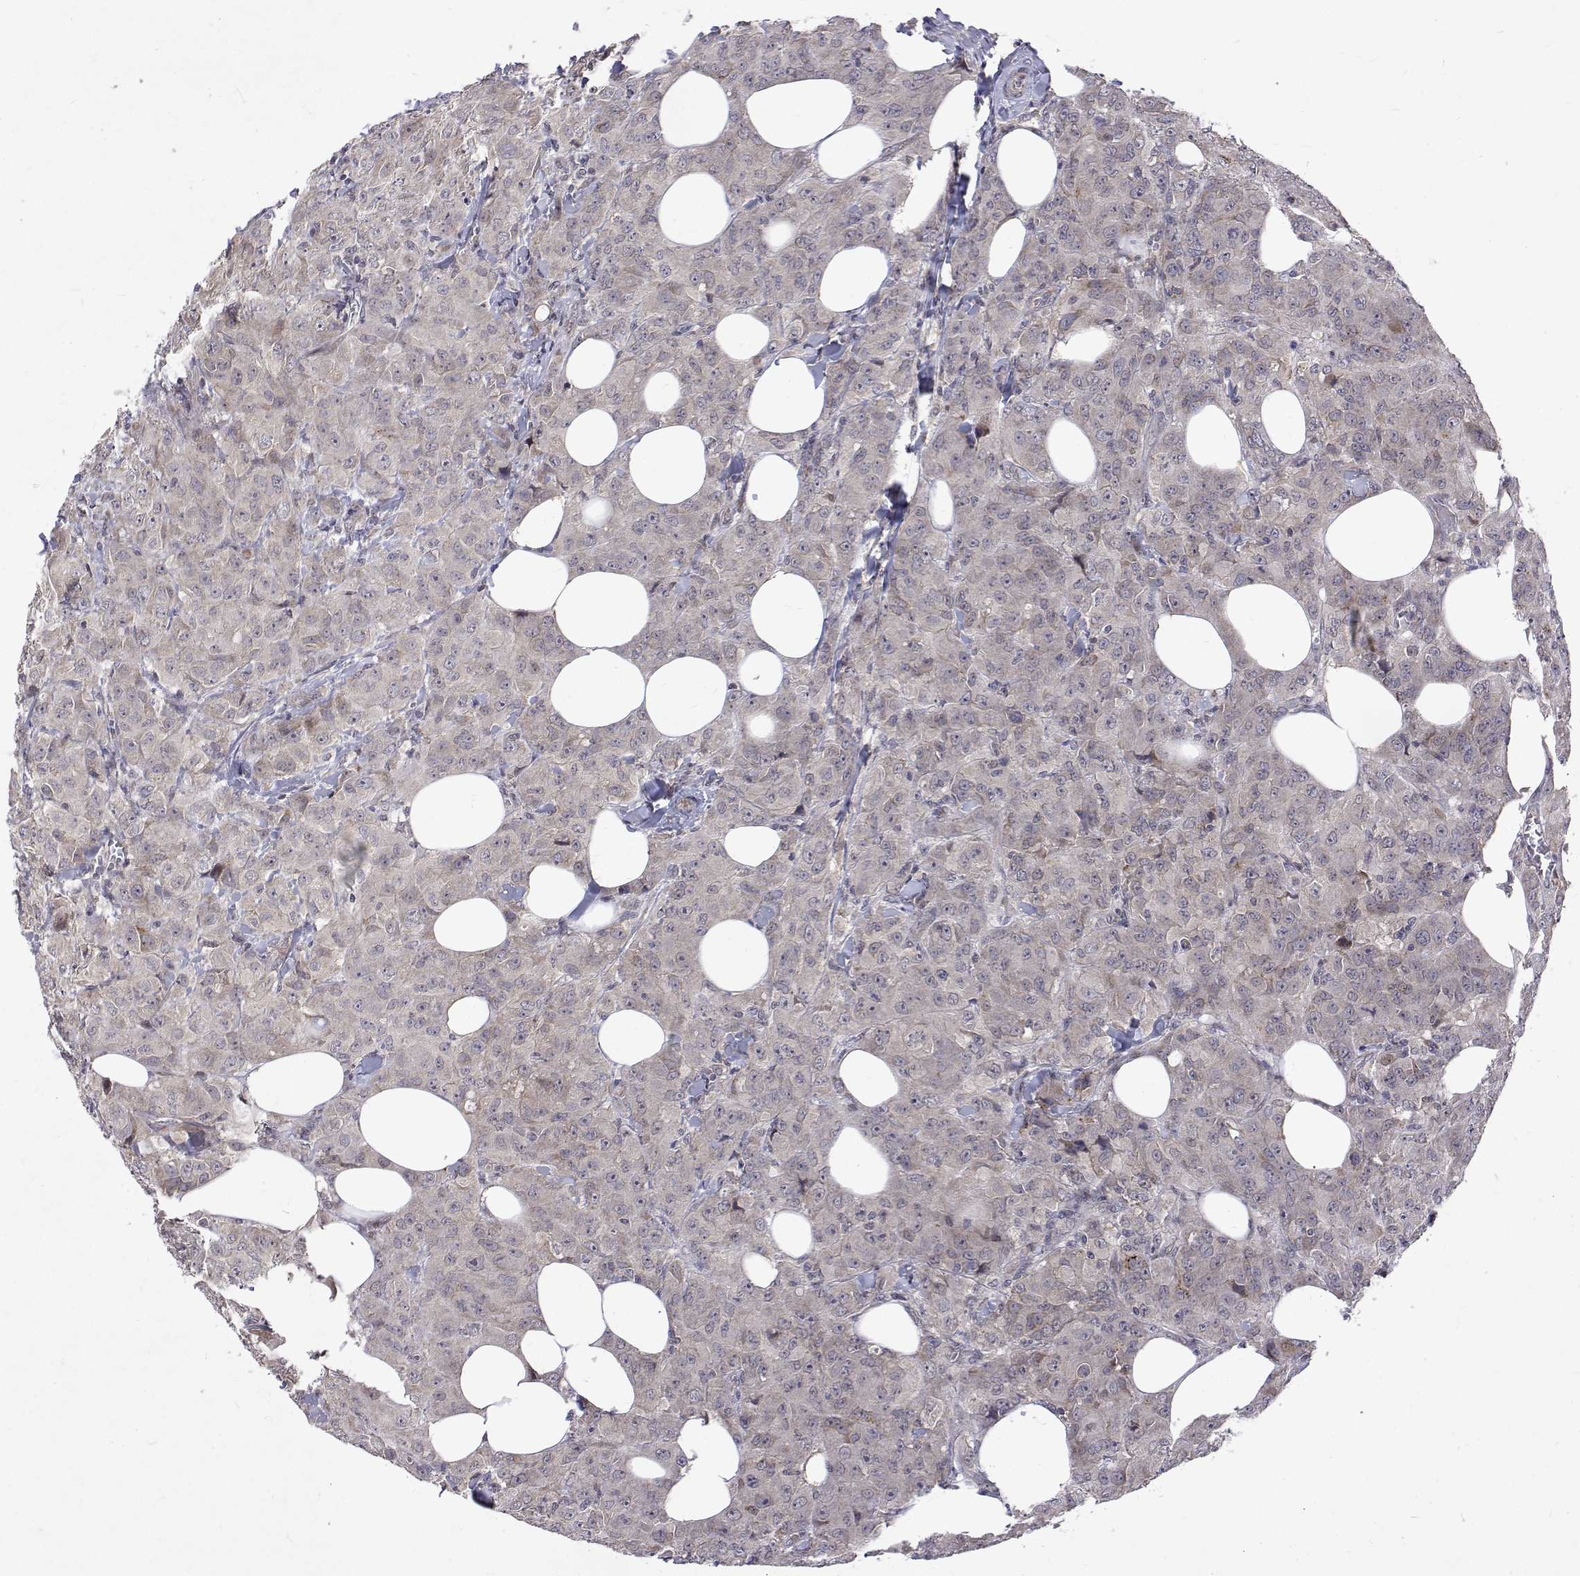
{"staining": {"intensity": "negative", "quantity": "none", "location": "none"}, "tissue": "breast cancer", "cell_type": "Tumor cells", "image_type": "cancer", "snomed": [{"axis": "morphology", "description": "Normal tissue, NOS"}, {"axis": "morphology", "description": "Duct carcinoma"}, {"axis": "topography", "description": "Breast"}], "caption": "This micrograph is of breast cancer (infiltrating ductal carcinoma) stained with immunohistochemistry to label a protein in brown with the nuclei are counter-stained blue. There is no expression in tumor cells.", "gene": "ALKBH8", "patient": {"sex": "female", "age": 43}}